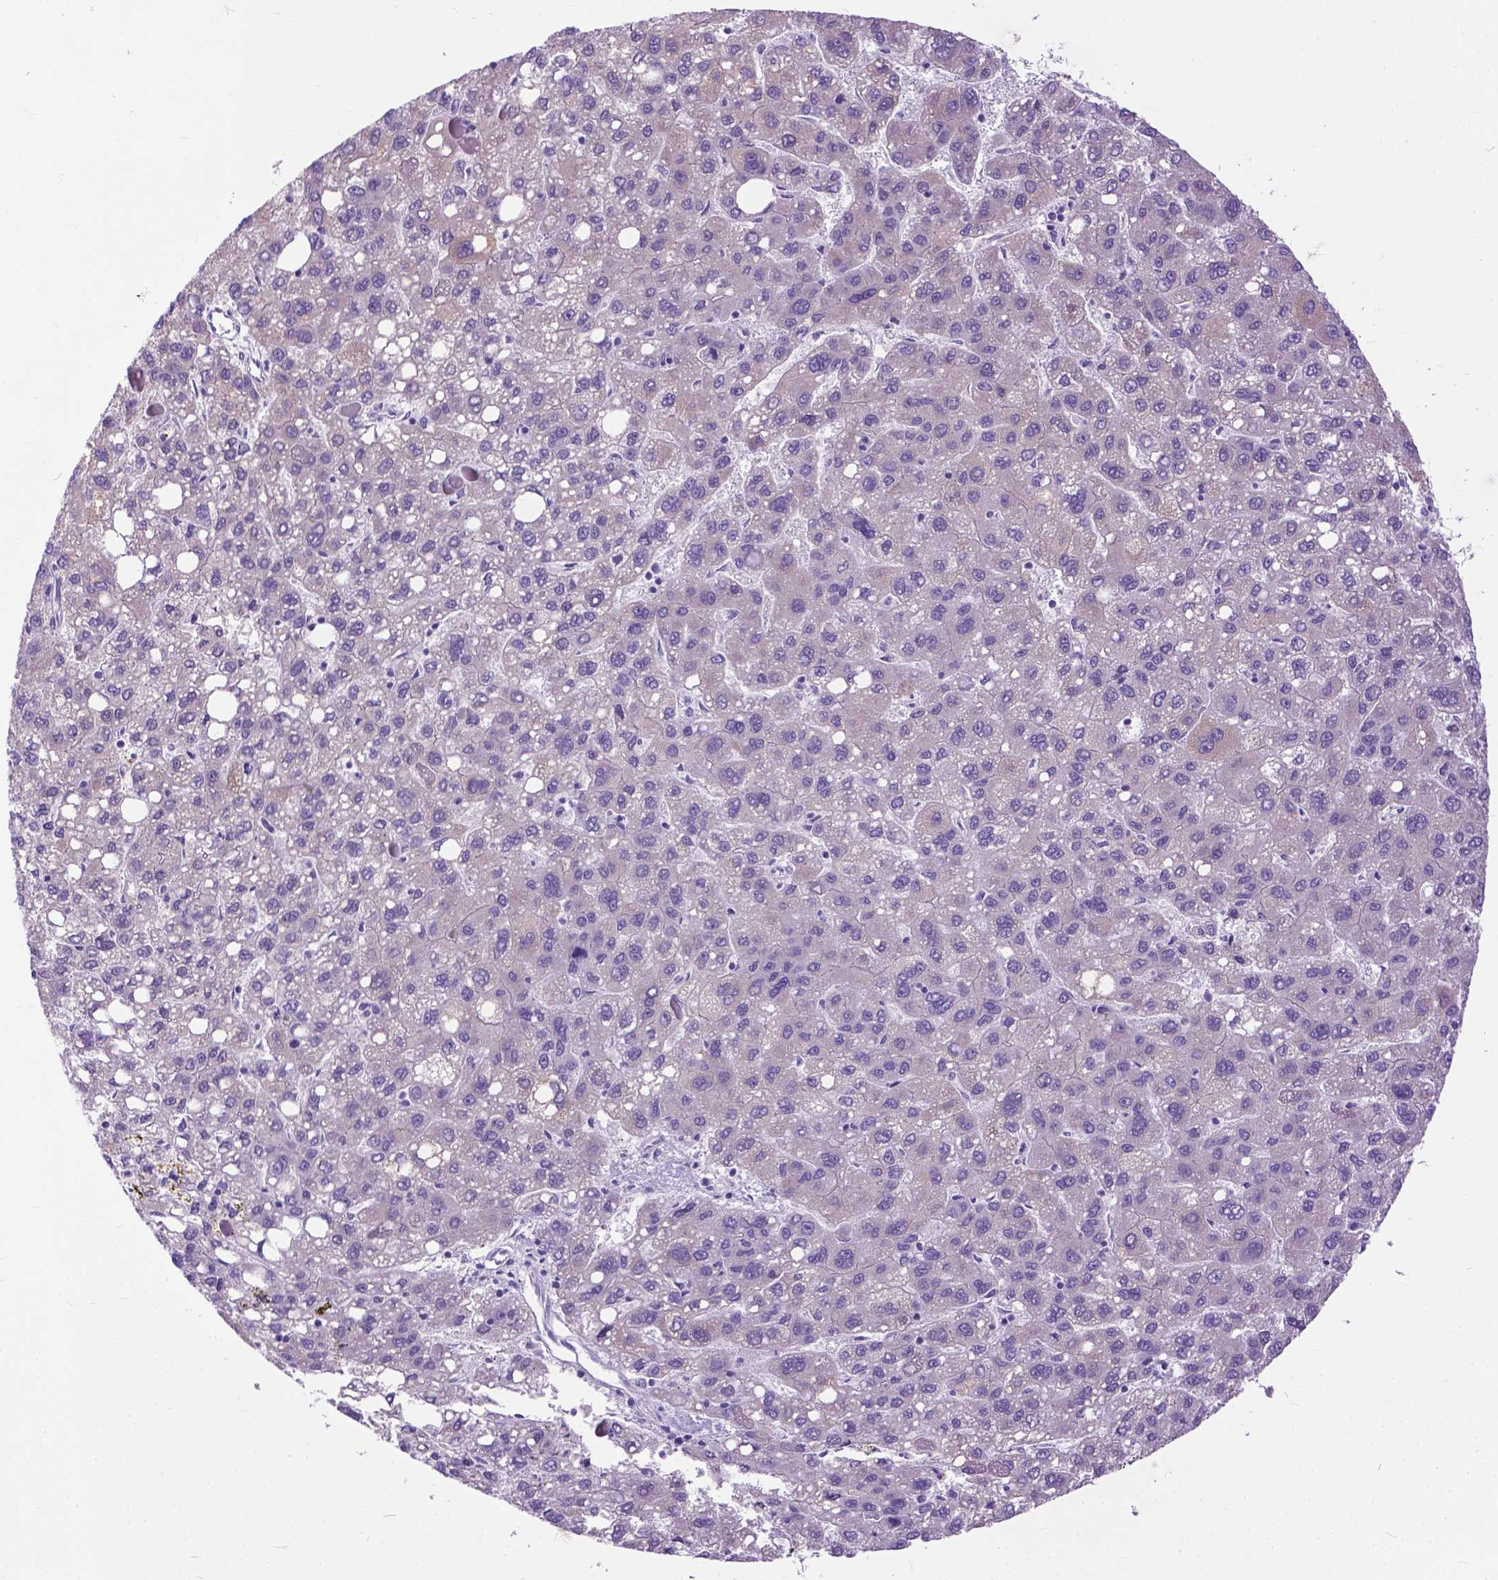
{"staining": {"intensity": "negative", "quantity": "none", "location": "none"}, "tissue": "liver cancer", "cell_type": "Tumor cells", "image_type": "cancer", "snomed": [{"axis": "morphology", "description": "Carcinoma, Hepatocellular, NOS"}, {"axis": "topography", "description": "Liver"}], "caption": "There is no significant positivity in tumor cells of liver hepatocellular carcinoma.", "gene": "APCDD1L", "patient": {"sex": "female", "age": 82}}